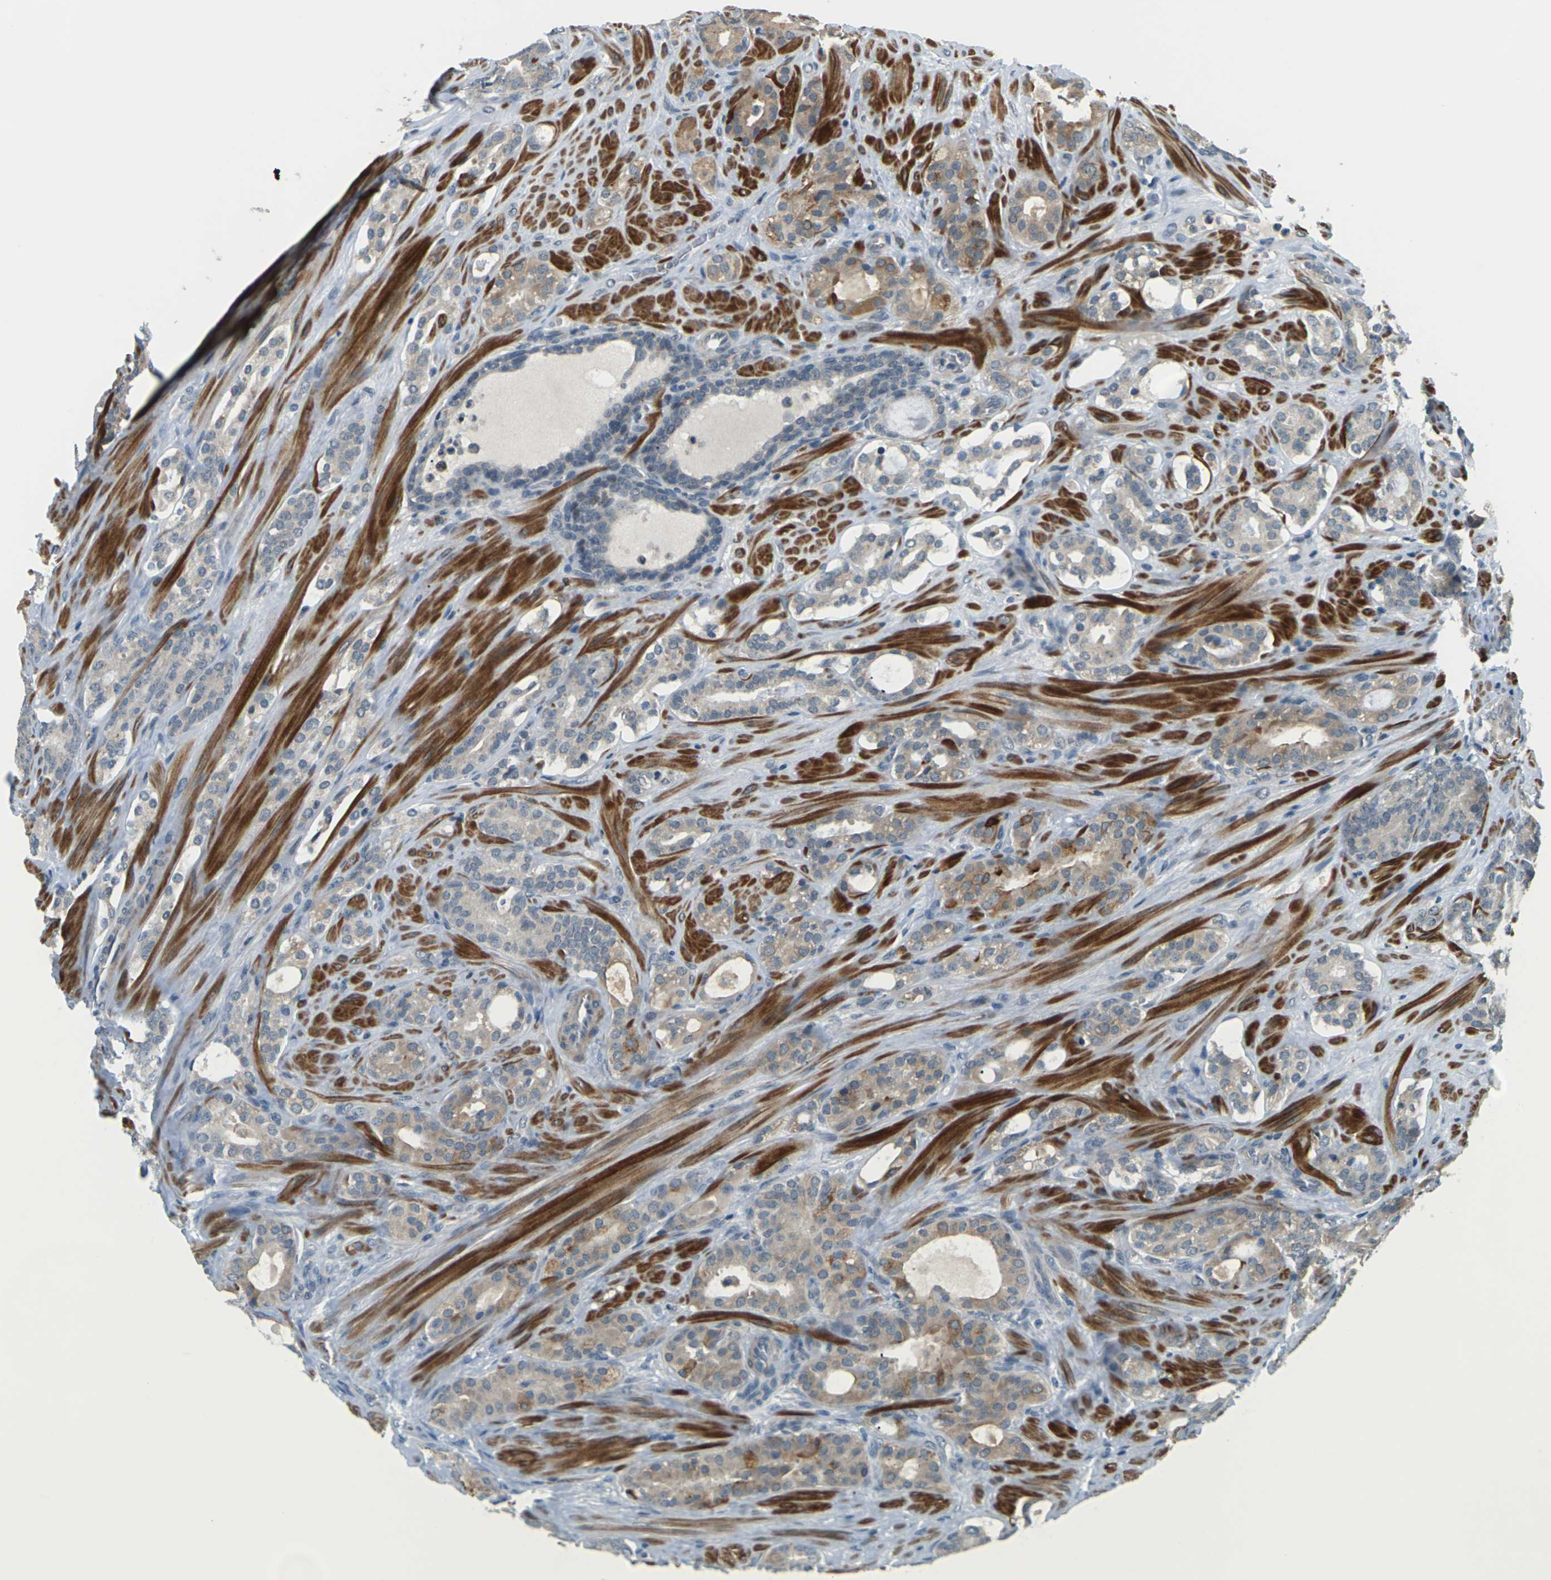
{"staining": {"intensity": "weak", "quantity": "25%-75%", "location": "cytoplasmic/membranous"}, "tissue": "prostate cancer", "cell_type": "Tumor cells", "image_type": "cancer", "snomed": [{"axis": "morphology", "description": "Adenocarcinoma, Low grade"}, {"axis": "topography", "description": "Prostate"}], "caption": "A photomicrograph showing weak cytoplasmic/membranous positivity in about 25%-75% of tumor cells in prostate cancer, as visualized by brown immunohistochemical staining.", "gene": "SLC13A3", "patient": {"sex": "male", "age": 63}}